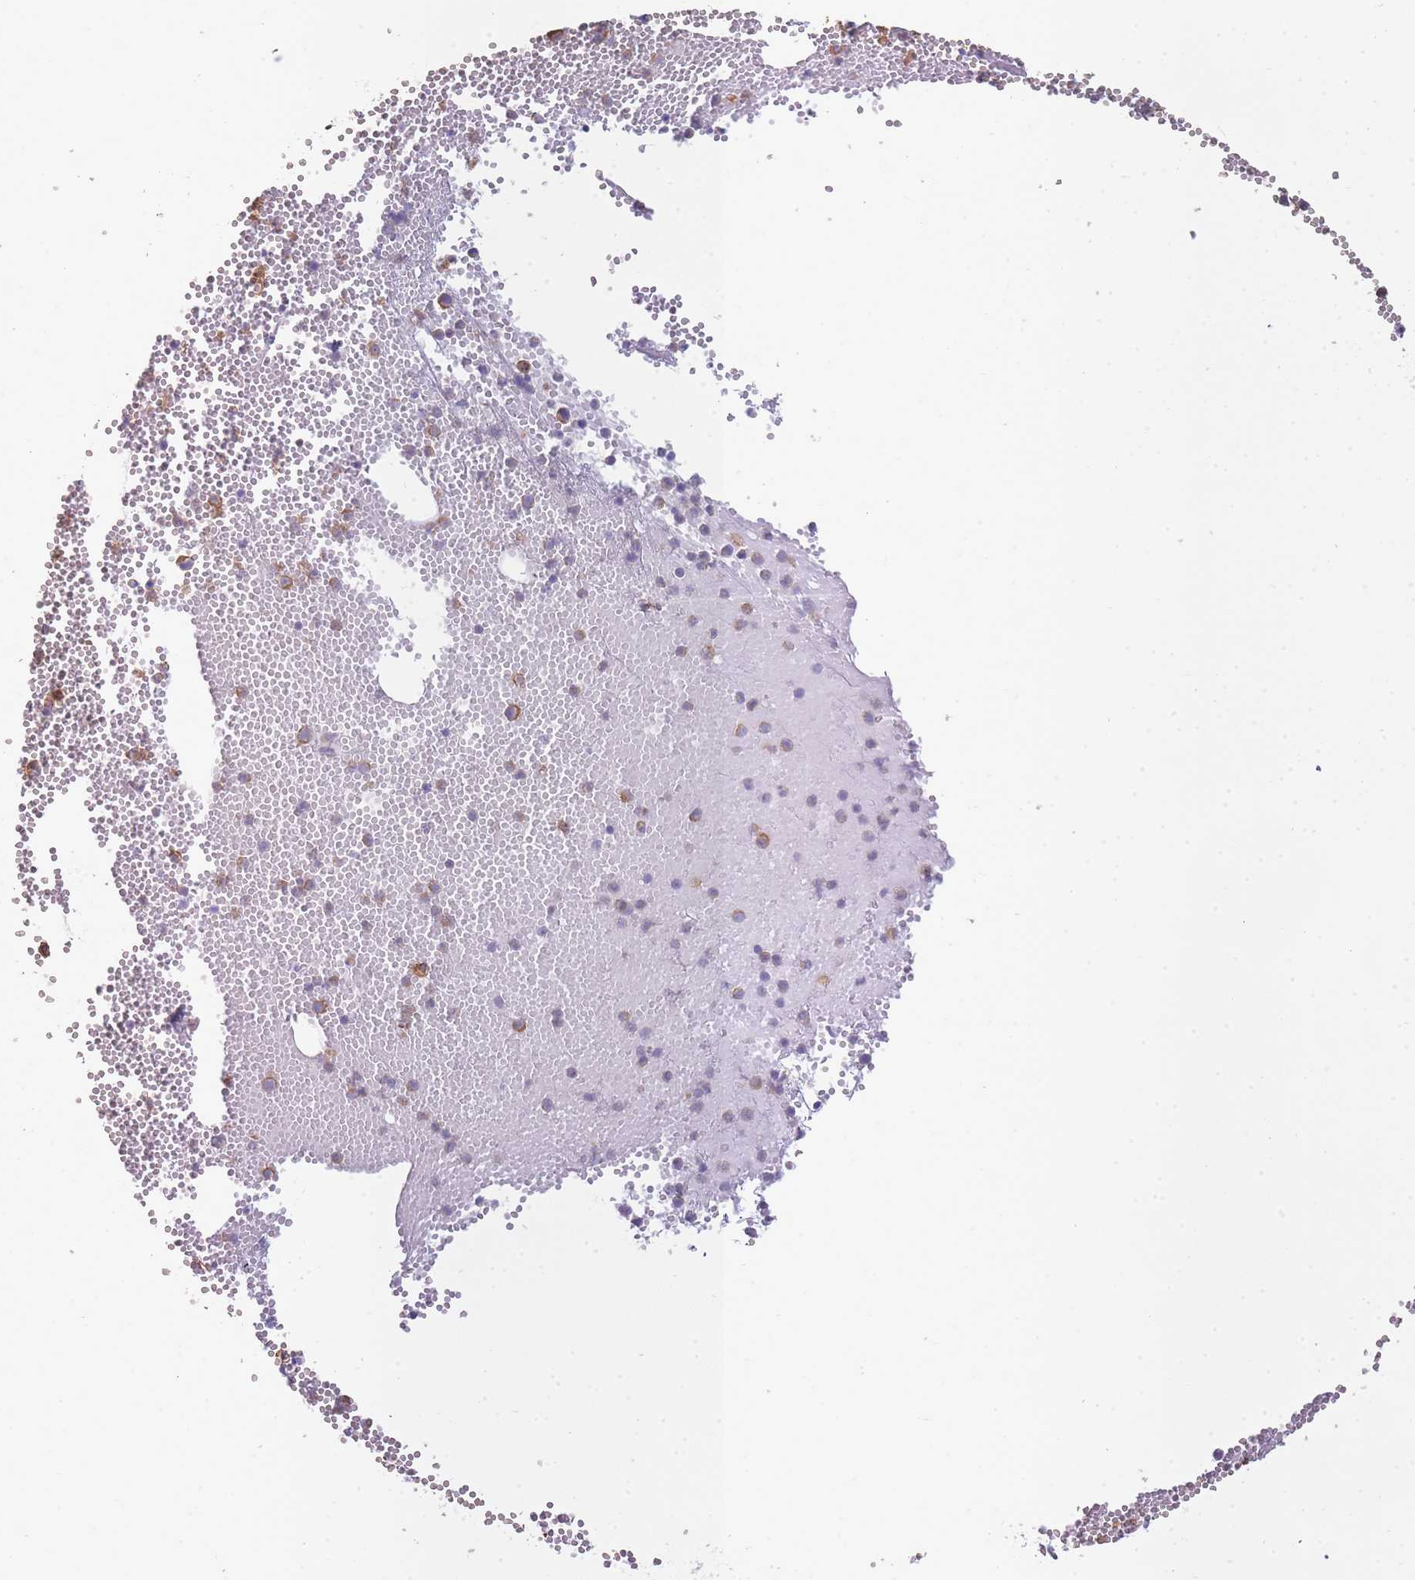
{"staining": {"intensity": "moderate", "quantity": "<25%", "location": "cytoplasmic/membranous"}, "tissue": "bone marrow", "cell_type": "Hematopoietic cells", "image_type": "normal", "snomed": [{"axis": "morphology", "description": "Normal tissue, NOS"}, {"axis": "topography", "description": "Bone marrow"}], "caption": "Hematopoietic cells exhibit moderate cytoplasmic/membranous expression in approximately <25% of cells in benign bone marrow.", "gene": "OR5L1", "patient": {"sex": "female", "age": 77}}